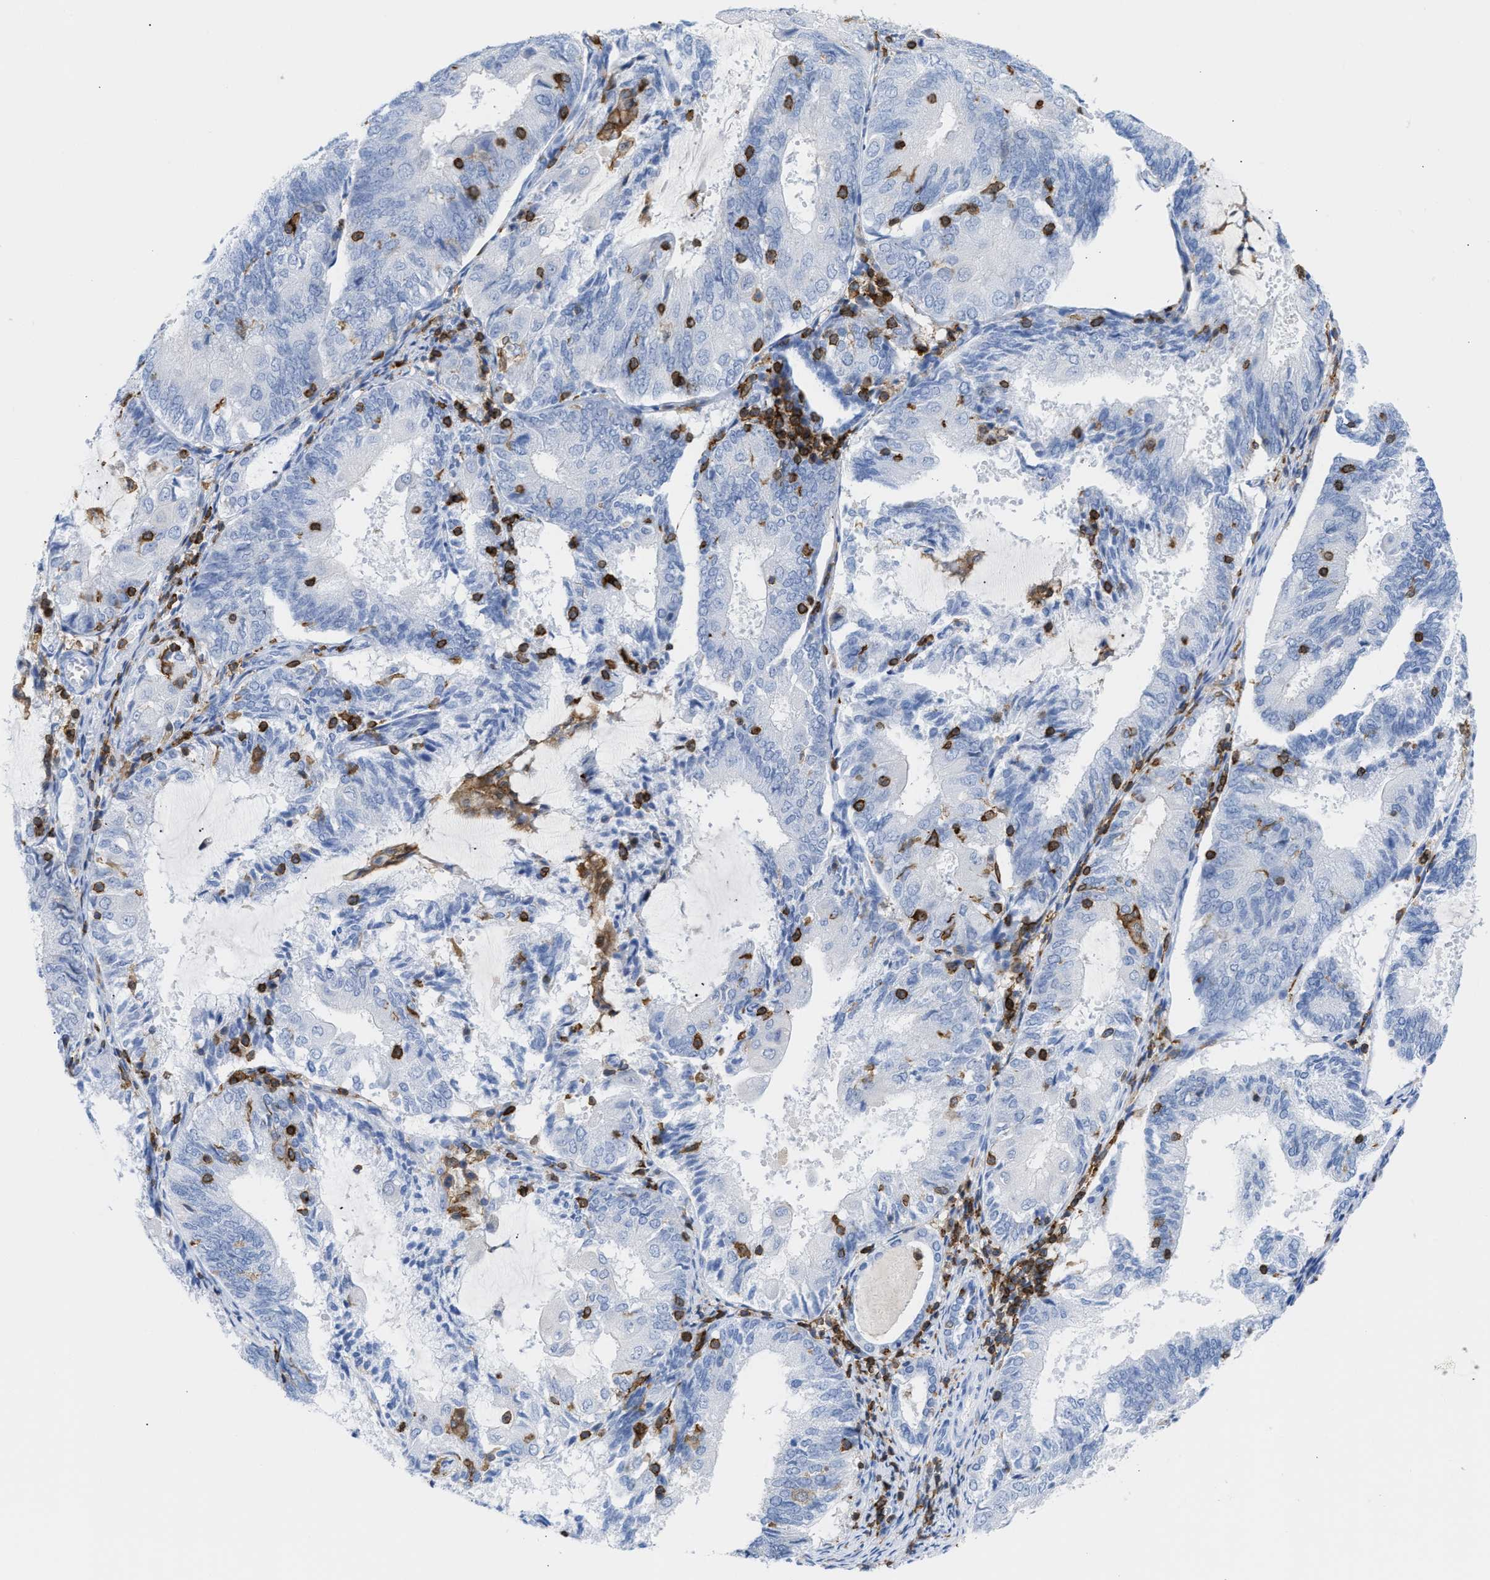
{"staining": {"intensity": "negative", "quantity": "none", "location": "none"}, "tissue": "endometrial cancer", "cell_type": "Tumor cells", "image_type": "cancer", "snomed": [{"axis": "morphology", "description": "Adenocarcinoma, NOS"}, {"axis": "topography", "description": "Endometrium"}], "caption": "Immunohistochemical staining of human endometrial cancer exhibits no significant positivity in tumor cells.", "gene": "LCP1", "patient": {"sex": "female", "age": 81}}